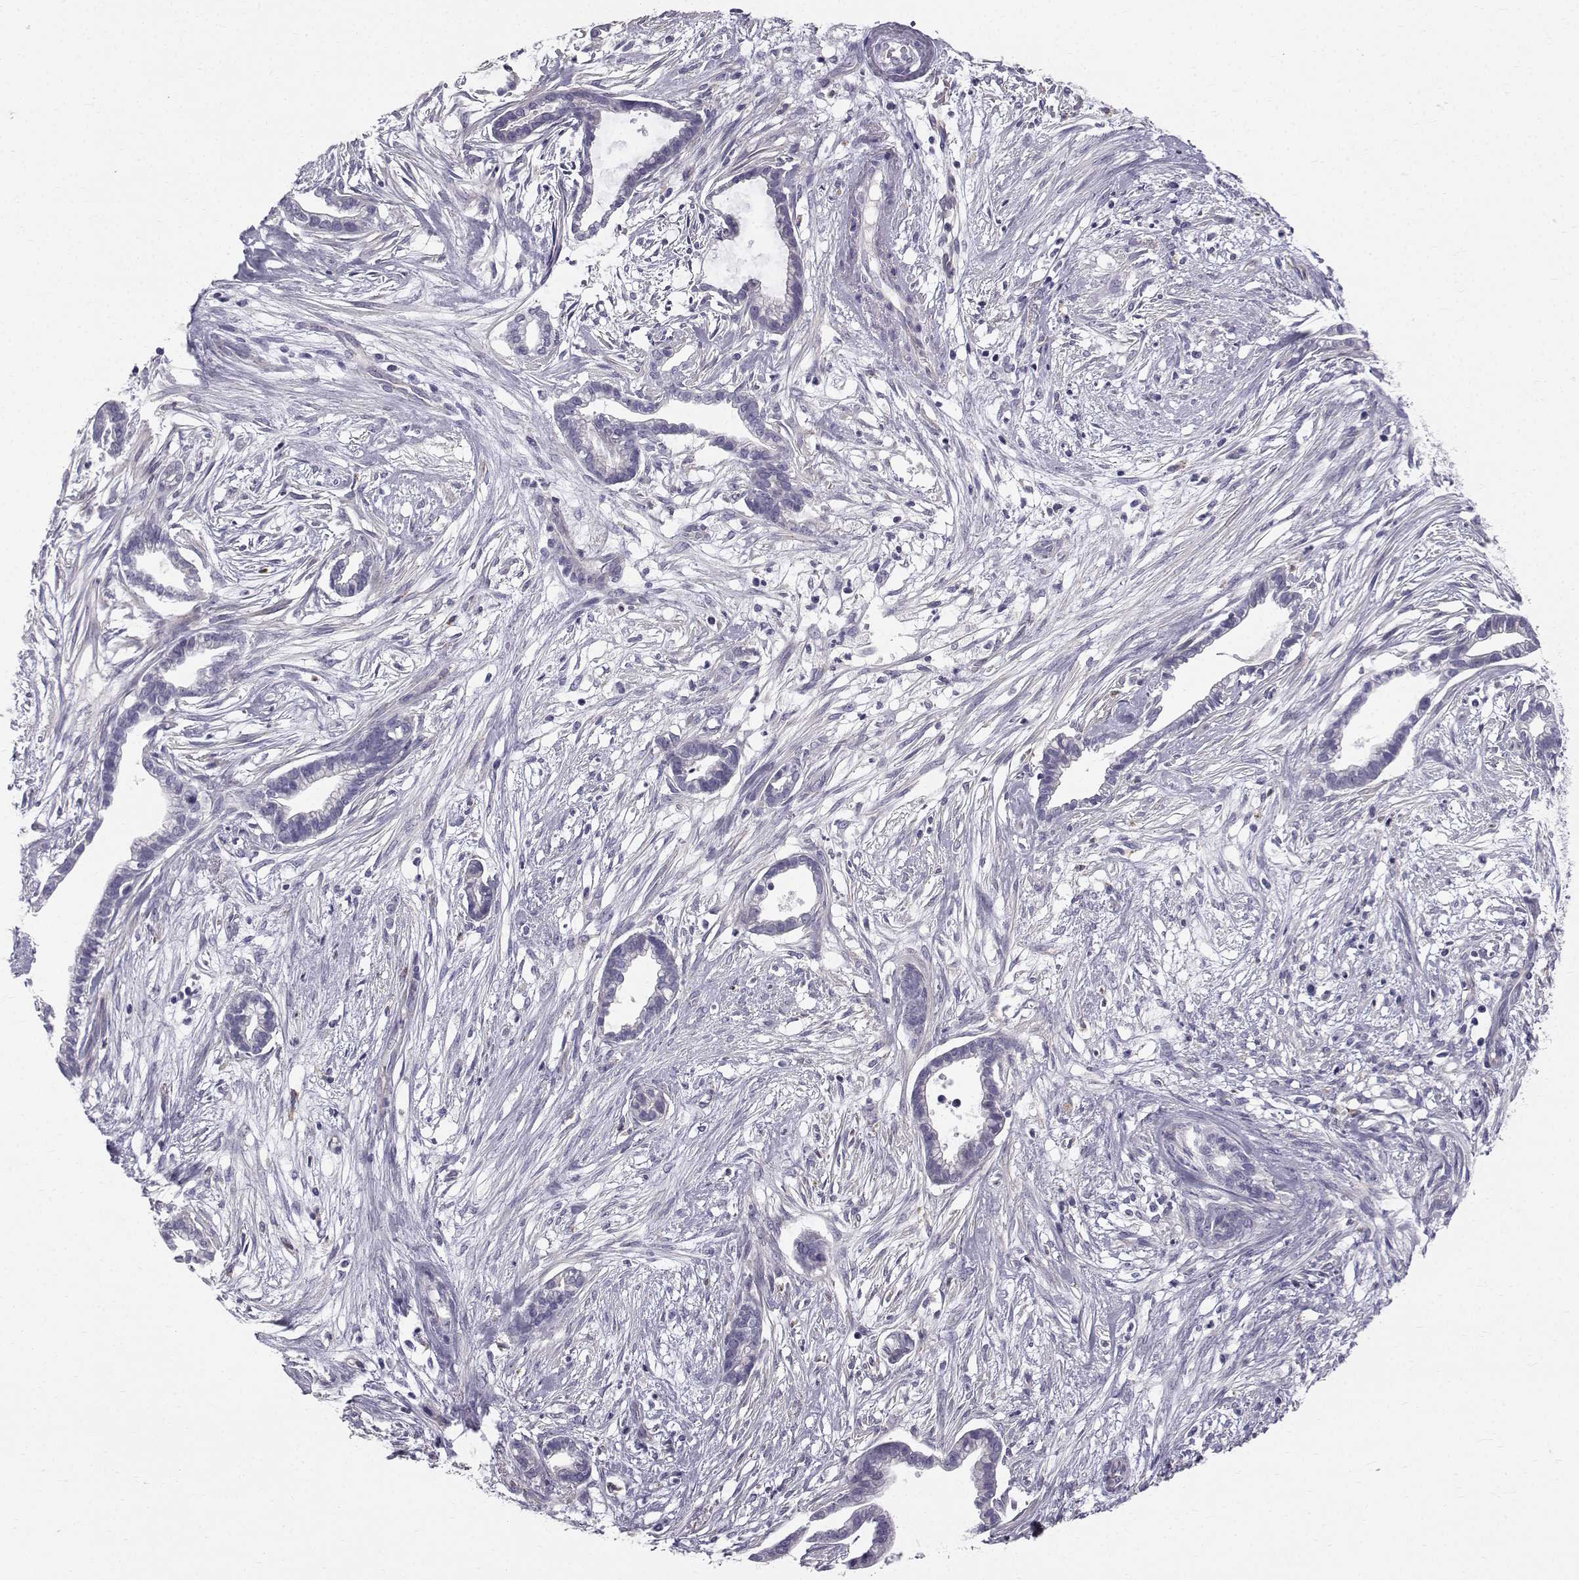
{"staining": {"intensity": "negative", "quantity": "none", "location": "none"}, "tissue": "cervical cancer", "cell_type": "Tumor cells", "image_type": "cancer", "snomed": [{"axis": "morphology", "description": "Adenocarcinoma, NOS"}, {"axis": "topography", "description": "Cervix"}], "caption": "Histopathology image shows no protein staining in tumor cells of cervical adenocarcinoma tissue. (Stains: DAB IHC with hematoxylin counter stain, Microscopy: brightfield microscopy at high magnification).", "gene": "CALCR", "patient": {"sex": "female", "age": 62}}